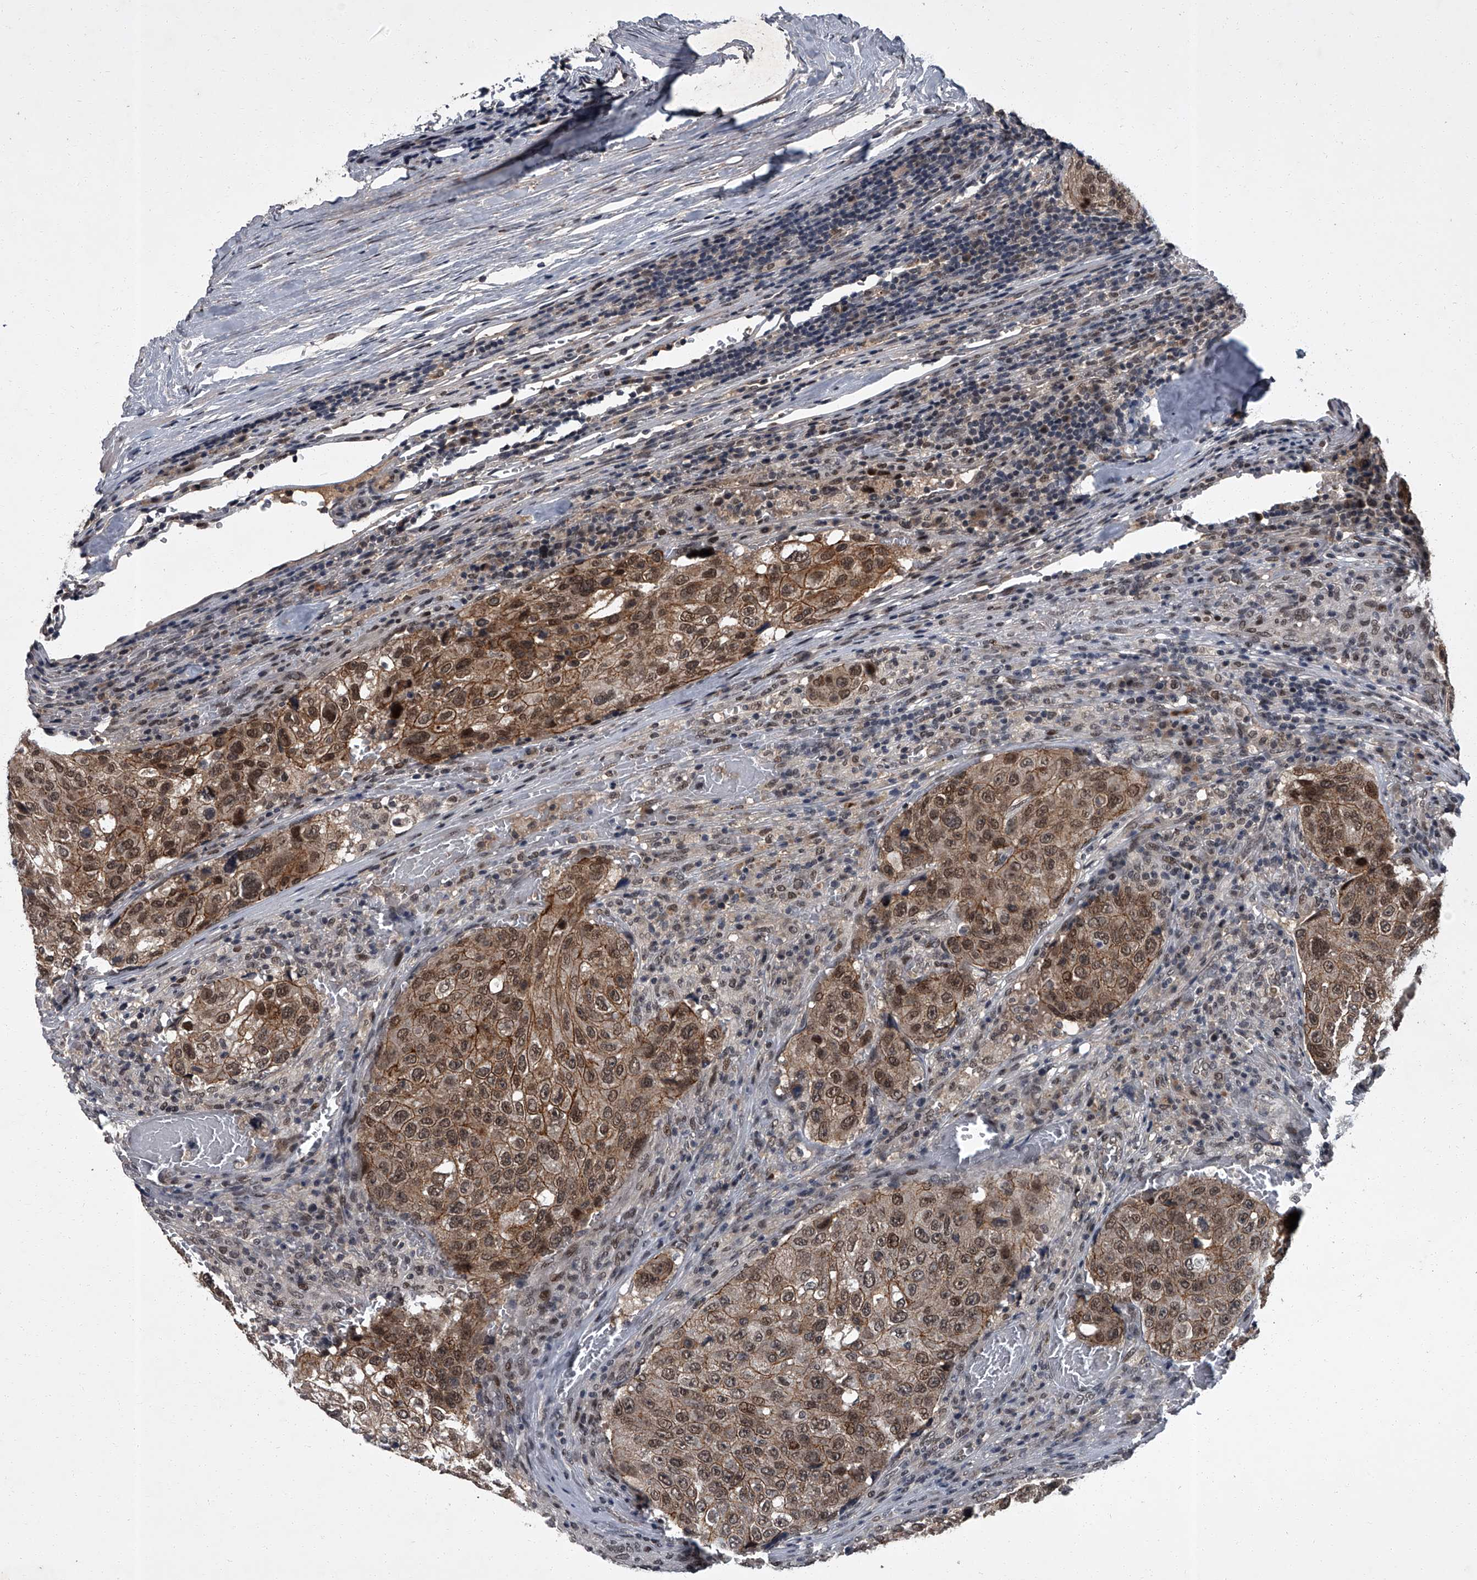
{"staining": {"intensity": "moderate", "quantity": ">75%", "location": "cytoplasmic/membranous,nuclear"}, "tissue": "urothelial cancer", "cell_type": "Tumor cells", "image_type": "cancer", "snomed": [{"axis": "morphology", "description": "Urothelial carcinoma, High grade"}, {"axis": "topography", "description": "Lymph node"}, {"axis": "topography", "description": "Urinary bladder"}], "caption": "High-power microscopy captured an immunohistochemistry (IHC) image of high-grade urothelial carcinoma, revealing moderate cytoplasmic/membranous and nuclear staining in approximately >75% of tumor cells.", "gene": "ZNF518B", "patient": {"sex": "male", "age": 51}}